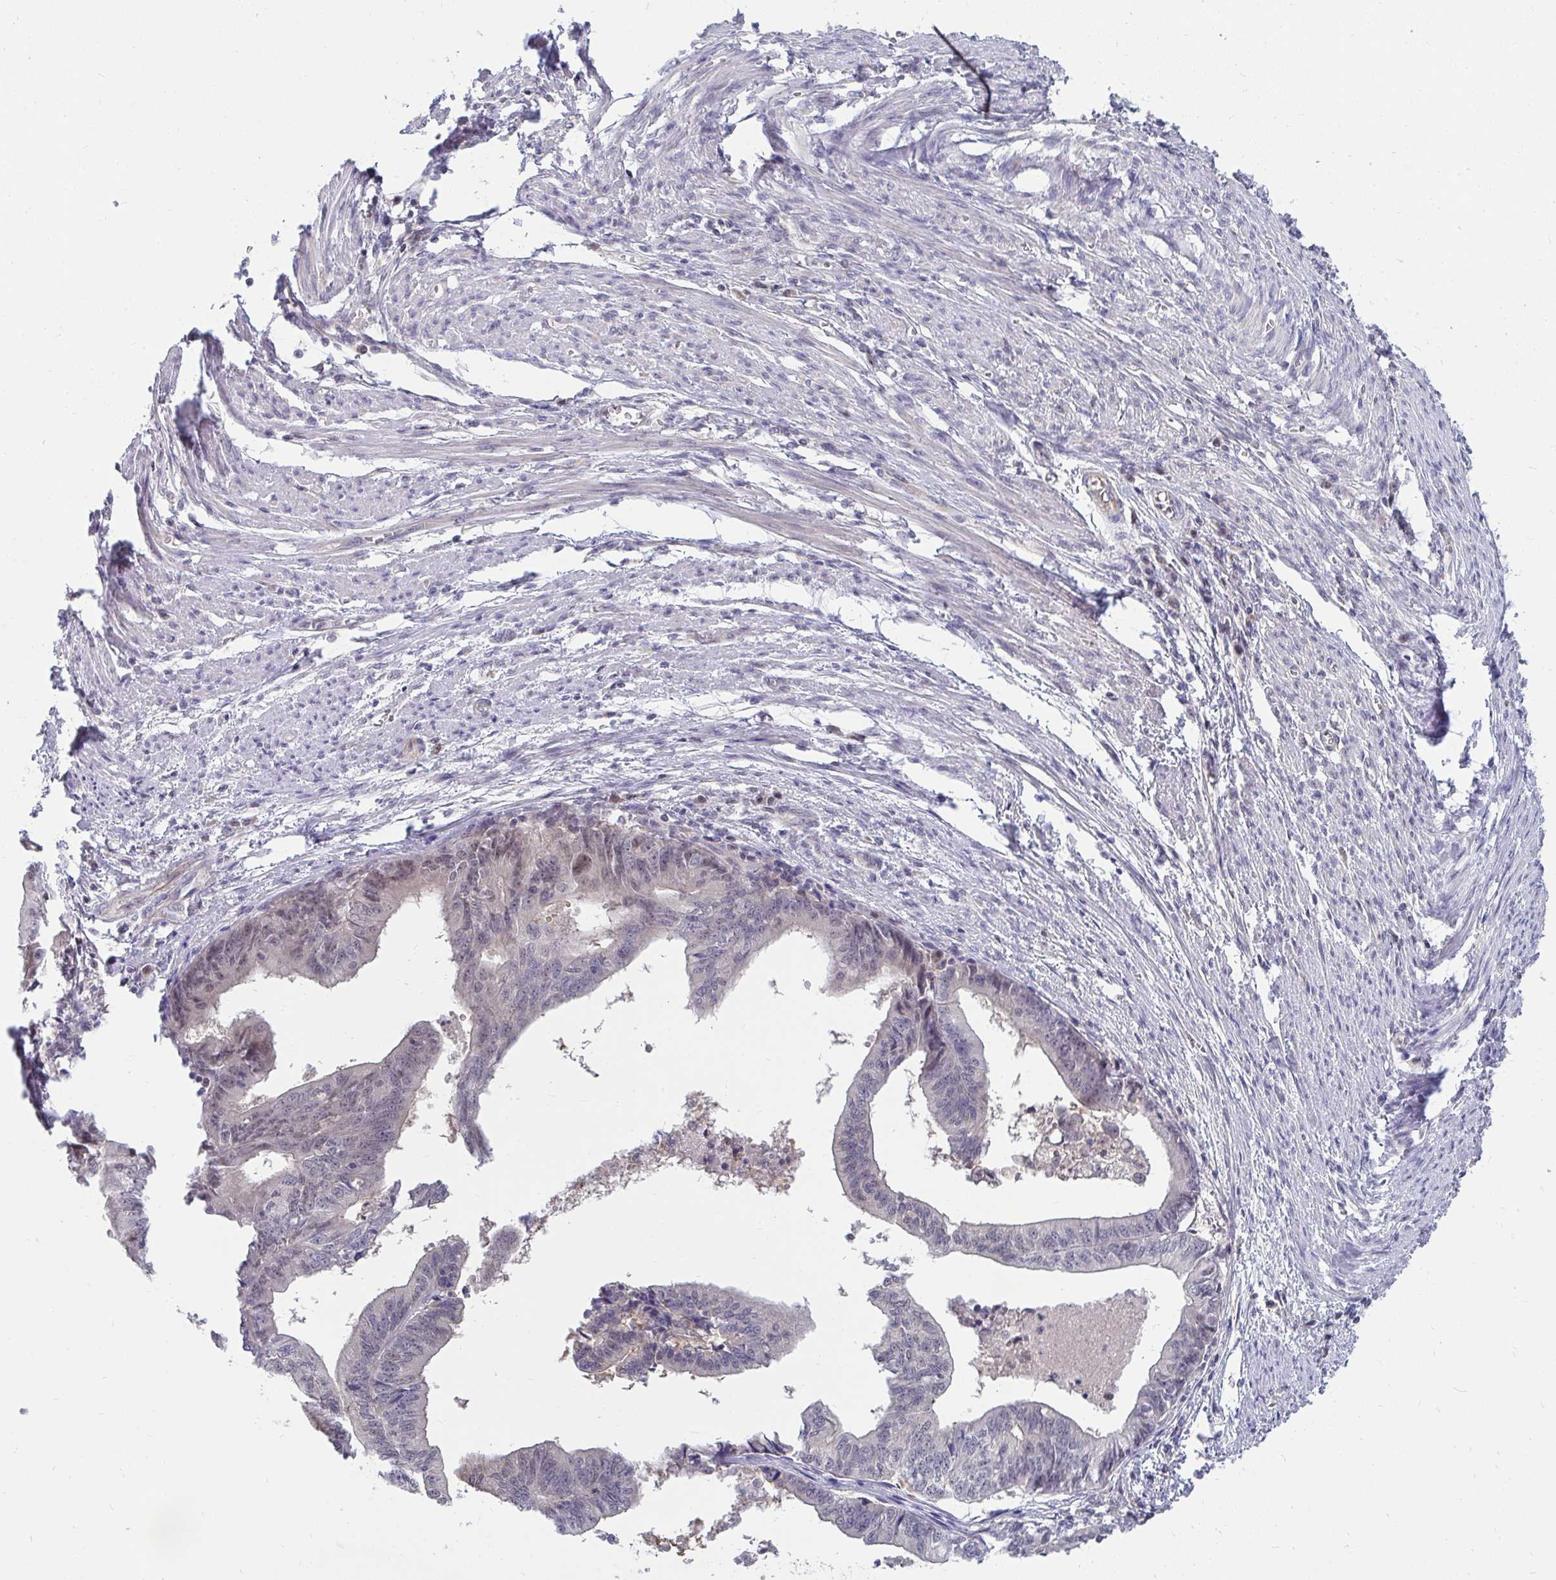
{"staining": {"intensity": "negative", "quantity": "none", "location": "none"}, "tissue": "endometrial cancer", "cell_type": "Tumor cells", "image_type": "cancer", "snomed": [{"axis": "morphology", "description": "Adenocarcinoma, NOS"}, {"axis": "topography", "description": "Endometrium"}], "caption": "DAB (3,3'-diaminobenzidine) immunohistochemical staining of human endometrial cancer (adenocarcinoma) demonstrates no significant positivity in tumor cells.", "gene": "MROH8", "patient": {"sex": "female", "age": 65}}